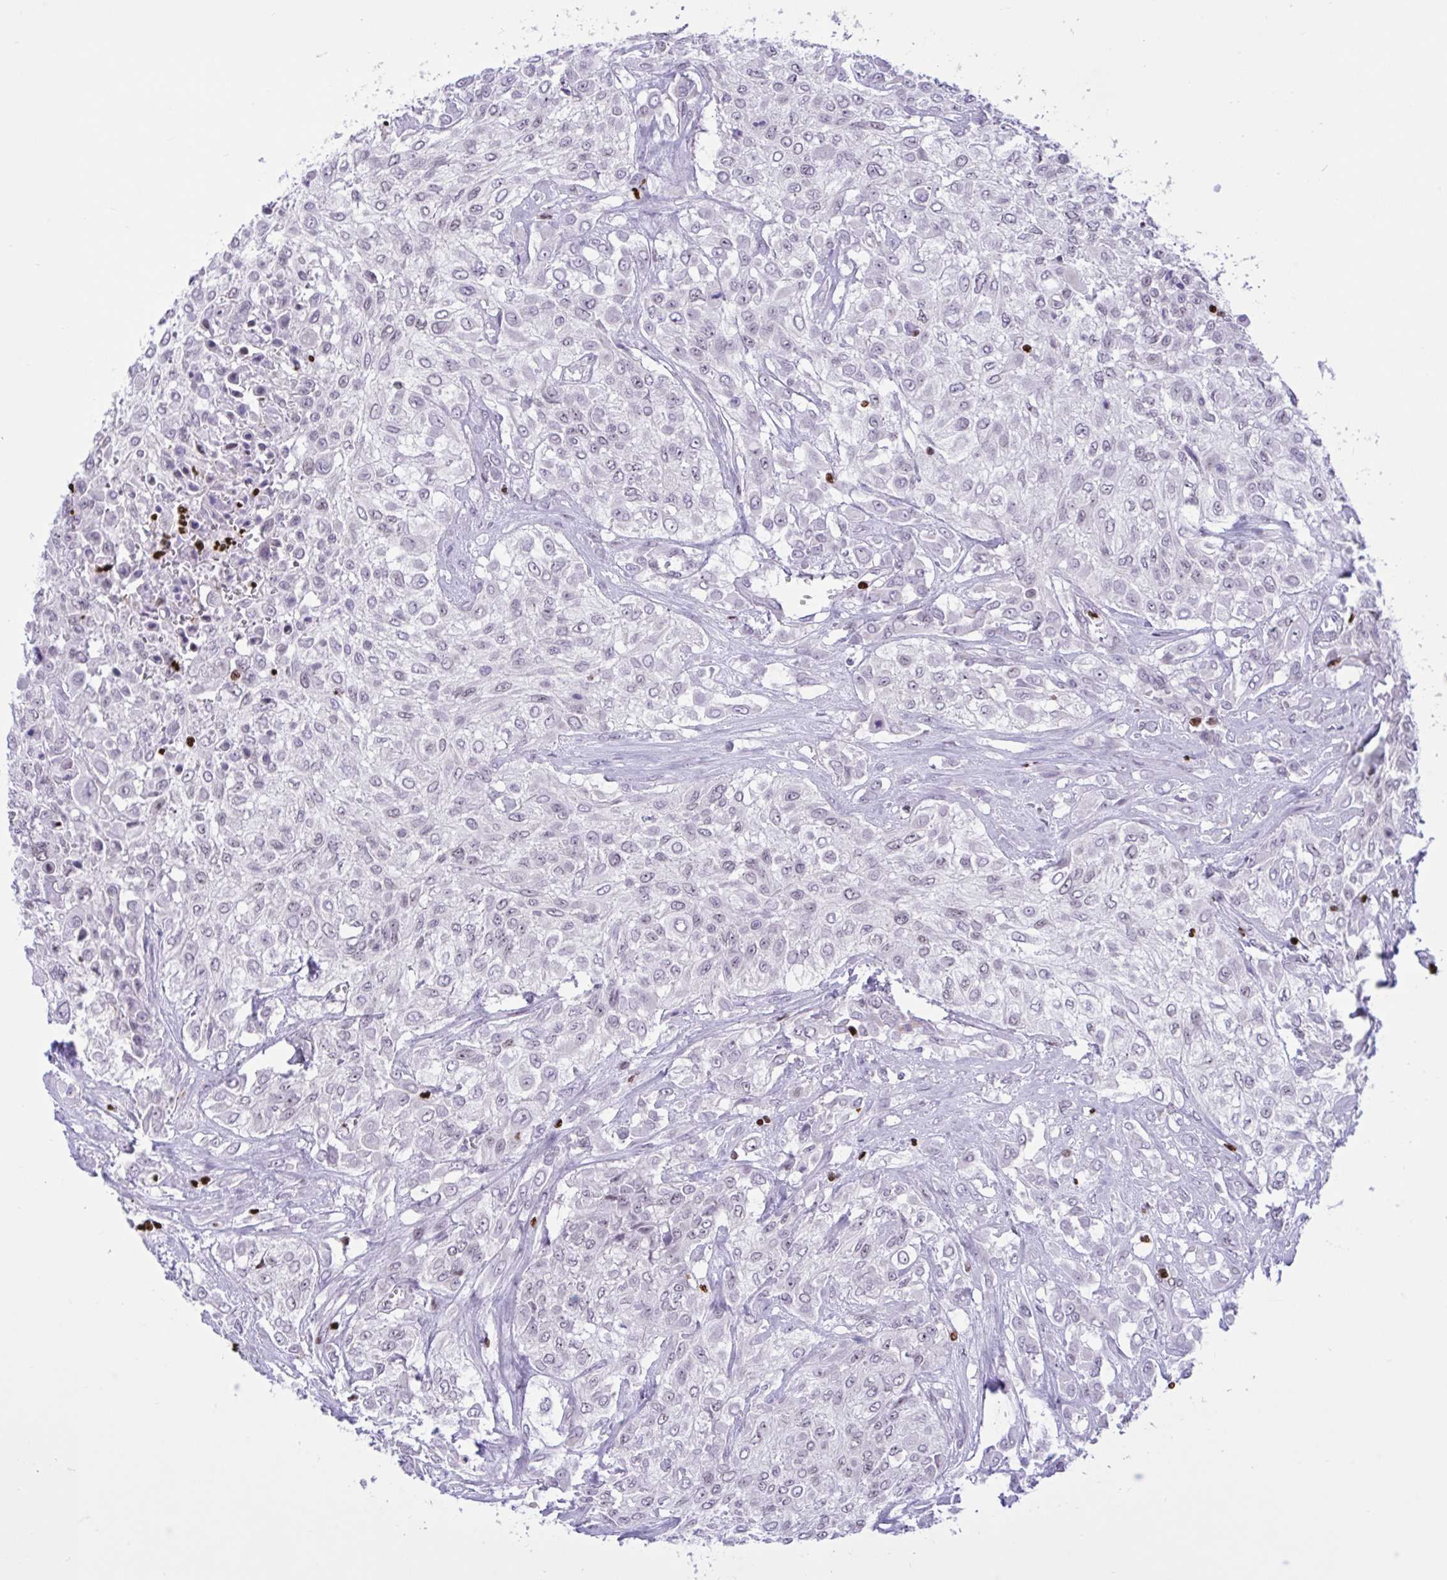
{"staining": {"intensity": "negative", "quantity": "none", "location": "none"}, "tissue": "urothelial cancer", "cell_type": "Tumor cells", "image_type": "cancer", "snomed": [{"axis": "morphology", "description": "Urothelial carcinoma, High grade"}, {"axis": "topography", "description": "Urinary bladder"}], "caption": "This is an IHC image of human urothelial cancer. There is no expression in tumor cells.", "gene": "HMGB2", "patient": {"sex": "male", "age": 57}}